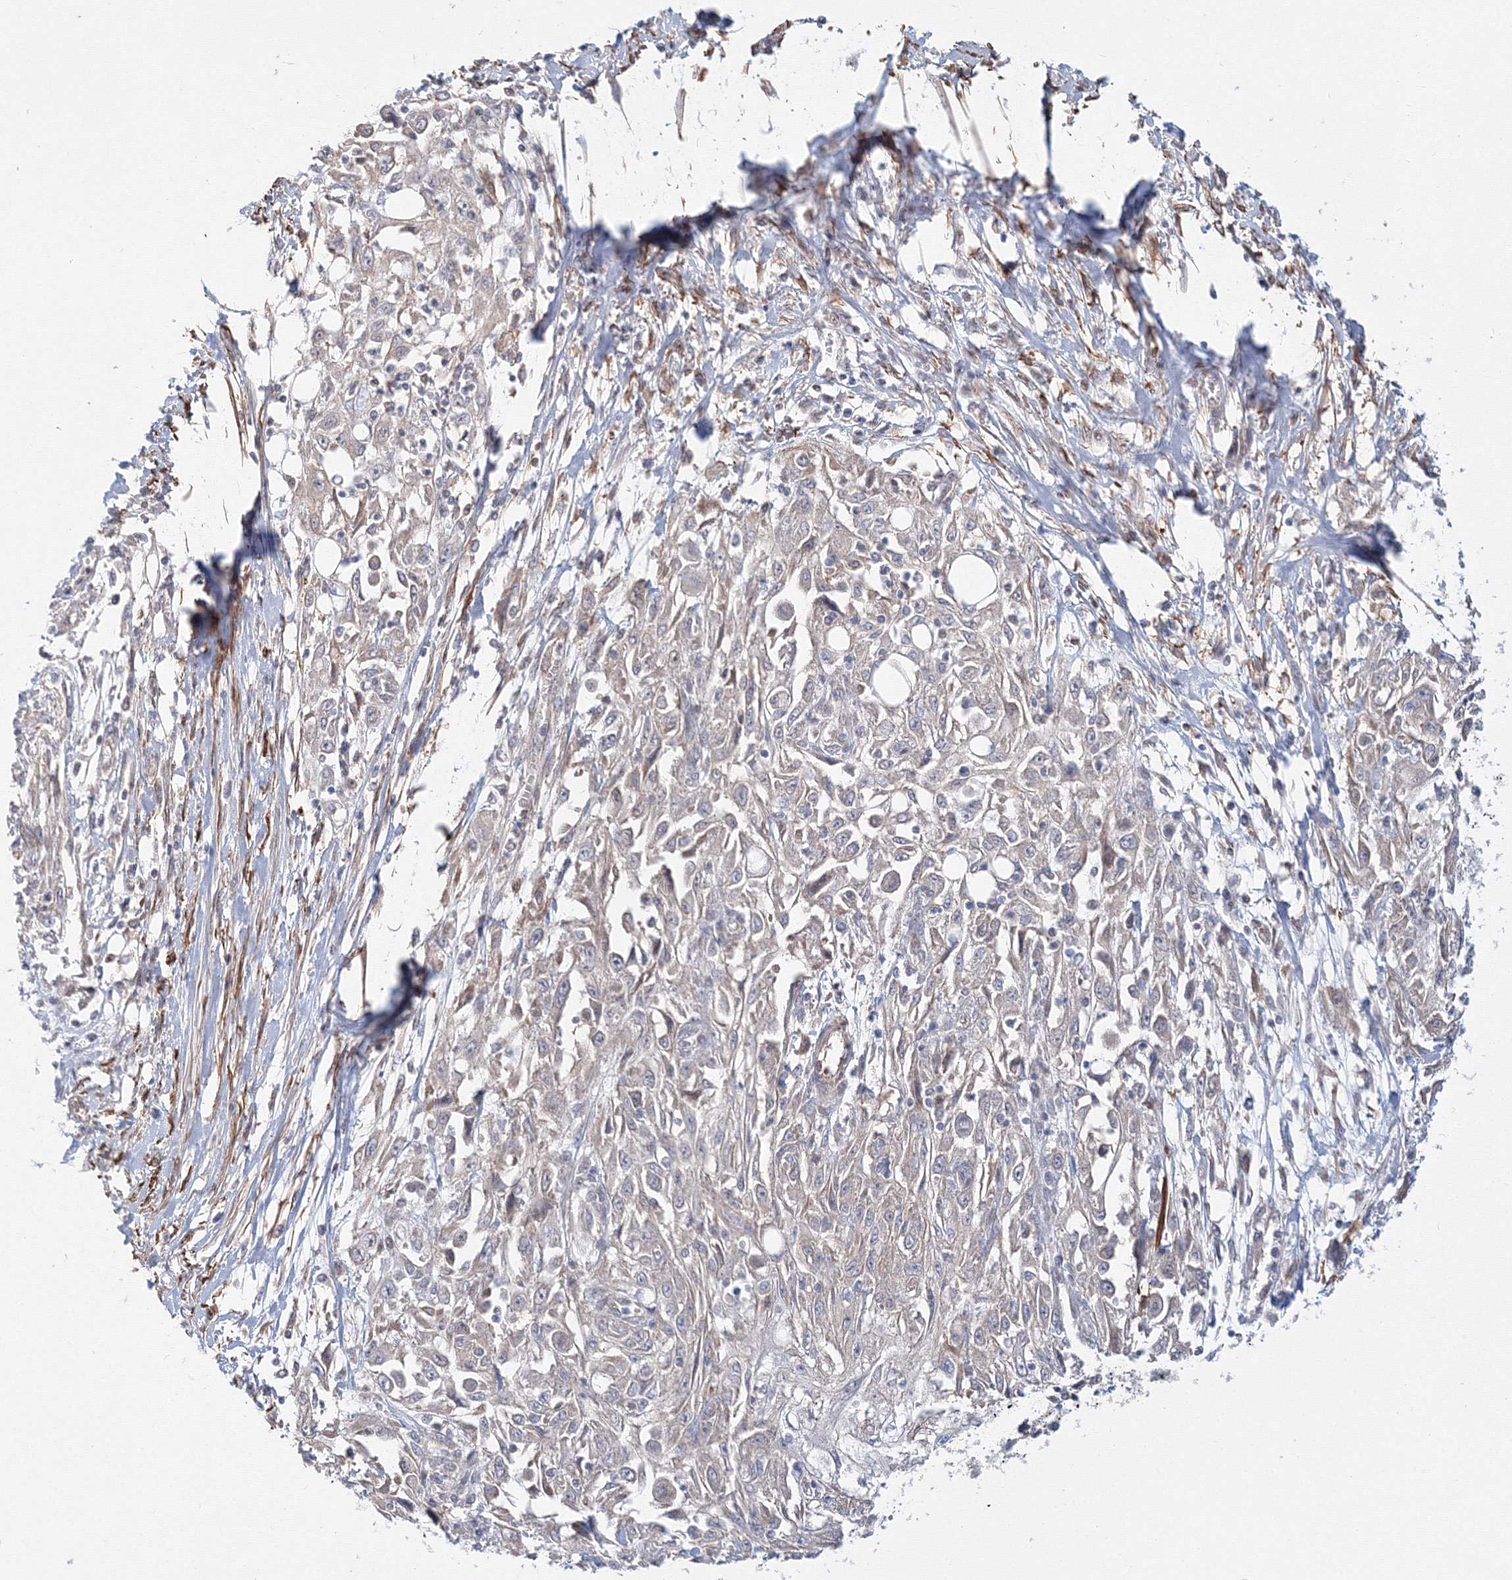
{"staining": {"intensity": "negative", "quantity": "none", "location": "none"}, "tissue": "skin cancer", "cell_type": "Tumor cells", "image_type": "cancer", "snomed": [{"axis": "morphology", "description": "Squamous cell carcinoma, NOS"}, {"axis": "morphology", "description": "Squamous cell carcinoma, metastatic, NOS"}, {"axis": "topography", "description": "Skin"}, {"axis": "topography", "description": "Lymph node"}], "caption": "Tumor cells show no significant protein positivity in skin cancer (metastatic squamous cell carcinoma). Brightfield microscopy of IHC stained with DAB (brown) and hematoxylin (blue), captured at high magnification.", "gene": "ARHGAP21", "patient": {"sex": "male", "age": 75}}